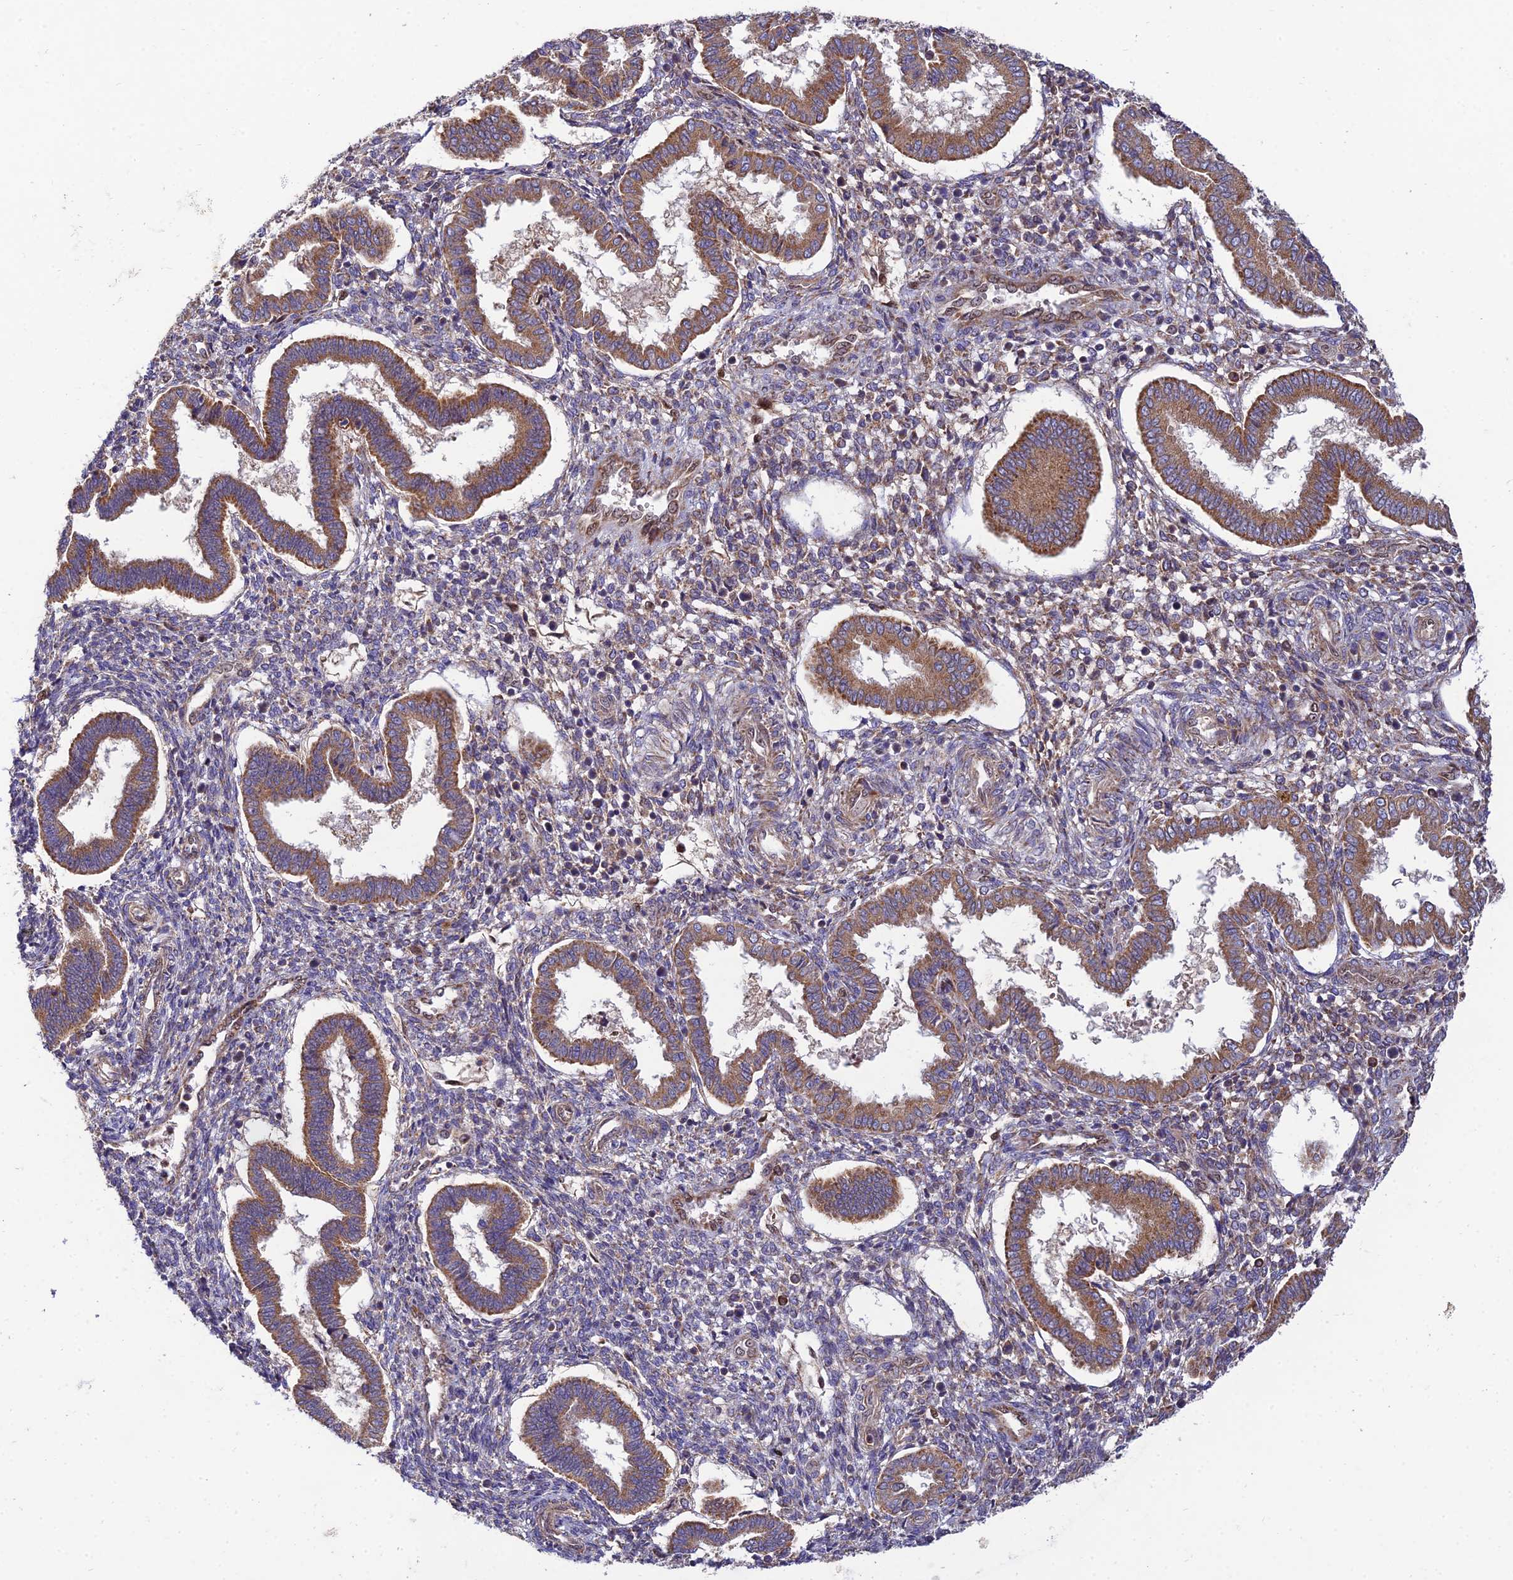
{"staining": {"intensity": "moderate", "quantity": "<25%", "location": "cytoplasmic/membranous"}, "tissue": "endometrium", "cell_type": "Cells in endometrial stroma", "image_type": "normal", "snomed": [{"axis": "morphology", "description": "Normal tissue, NOS"}, {"axis": "topography", "description": "Endometrium"}], "caption": "A high-resolution micrograph shows IHC staining of normal endometrium, which reveals moderate cytoplasmic/membranous positivity in about <25% of cells in endometrial stroma. (brown staining indicates protein expression, while blue staining denotes nuclei).", "gene": "PODNL1", "patient": {"sex": "female", "age": 24}}